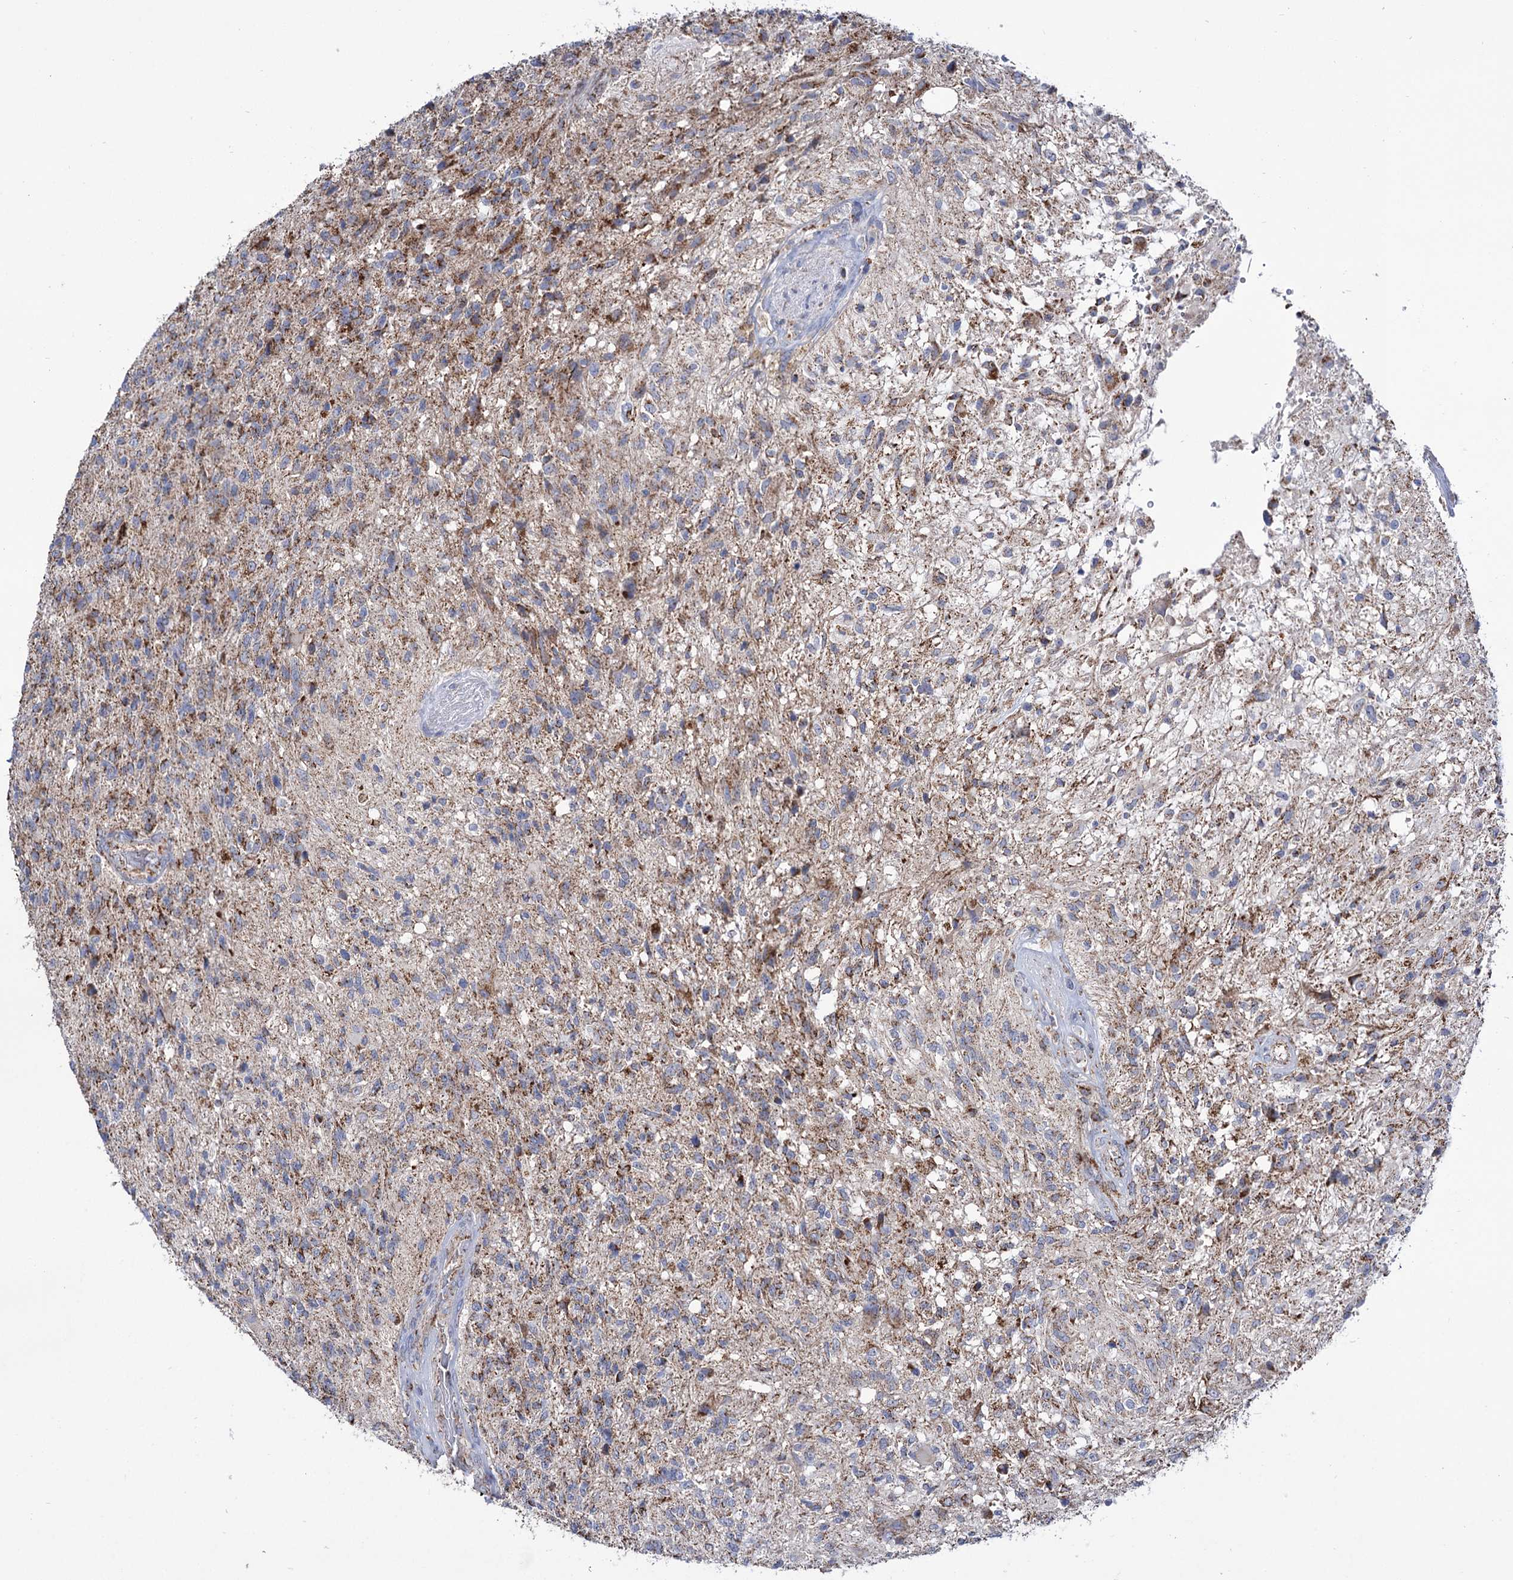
{"staining": {"intensity": "moderate", "quantity": "<25%", "location": "cytoplasmic/membranous"}, "tissue": "glioma", "cell_type": "Tumor cells", "image_type": "cancer", "snomed": [{"axis": "morphology", "description": "Glioma, malignant, High grade"}, {"axis": "topography", "description": "Brain"}], "caption": "The immunohistochemical stain highlights moderate cytoplasmic/membranous expression in tumor cells of glioma tissue.", "gene": "ABHD10", "patient": {"sex": "male", "age": 56}}